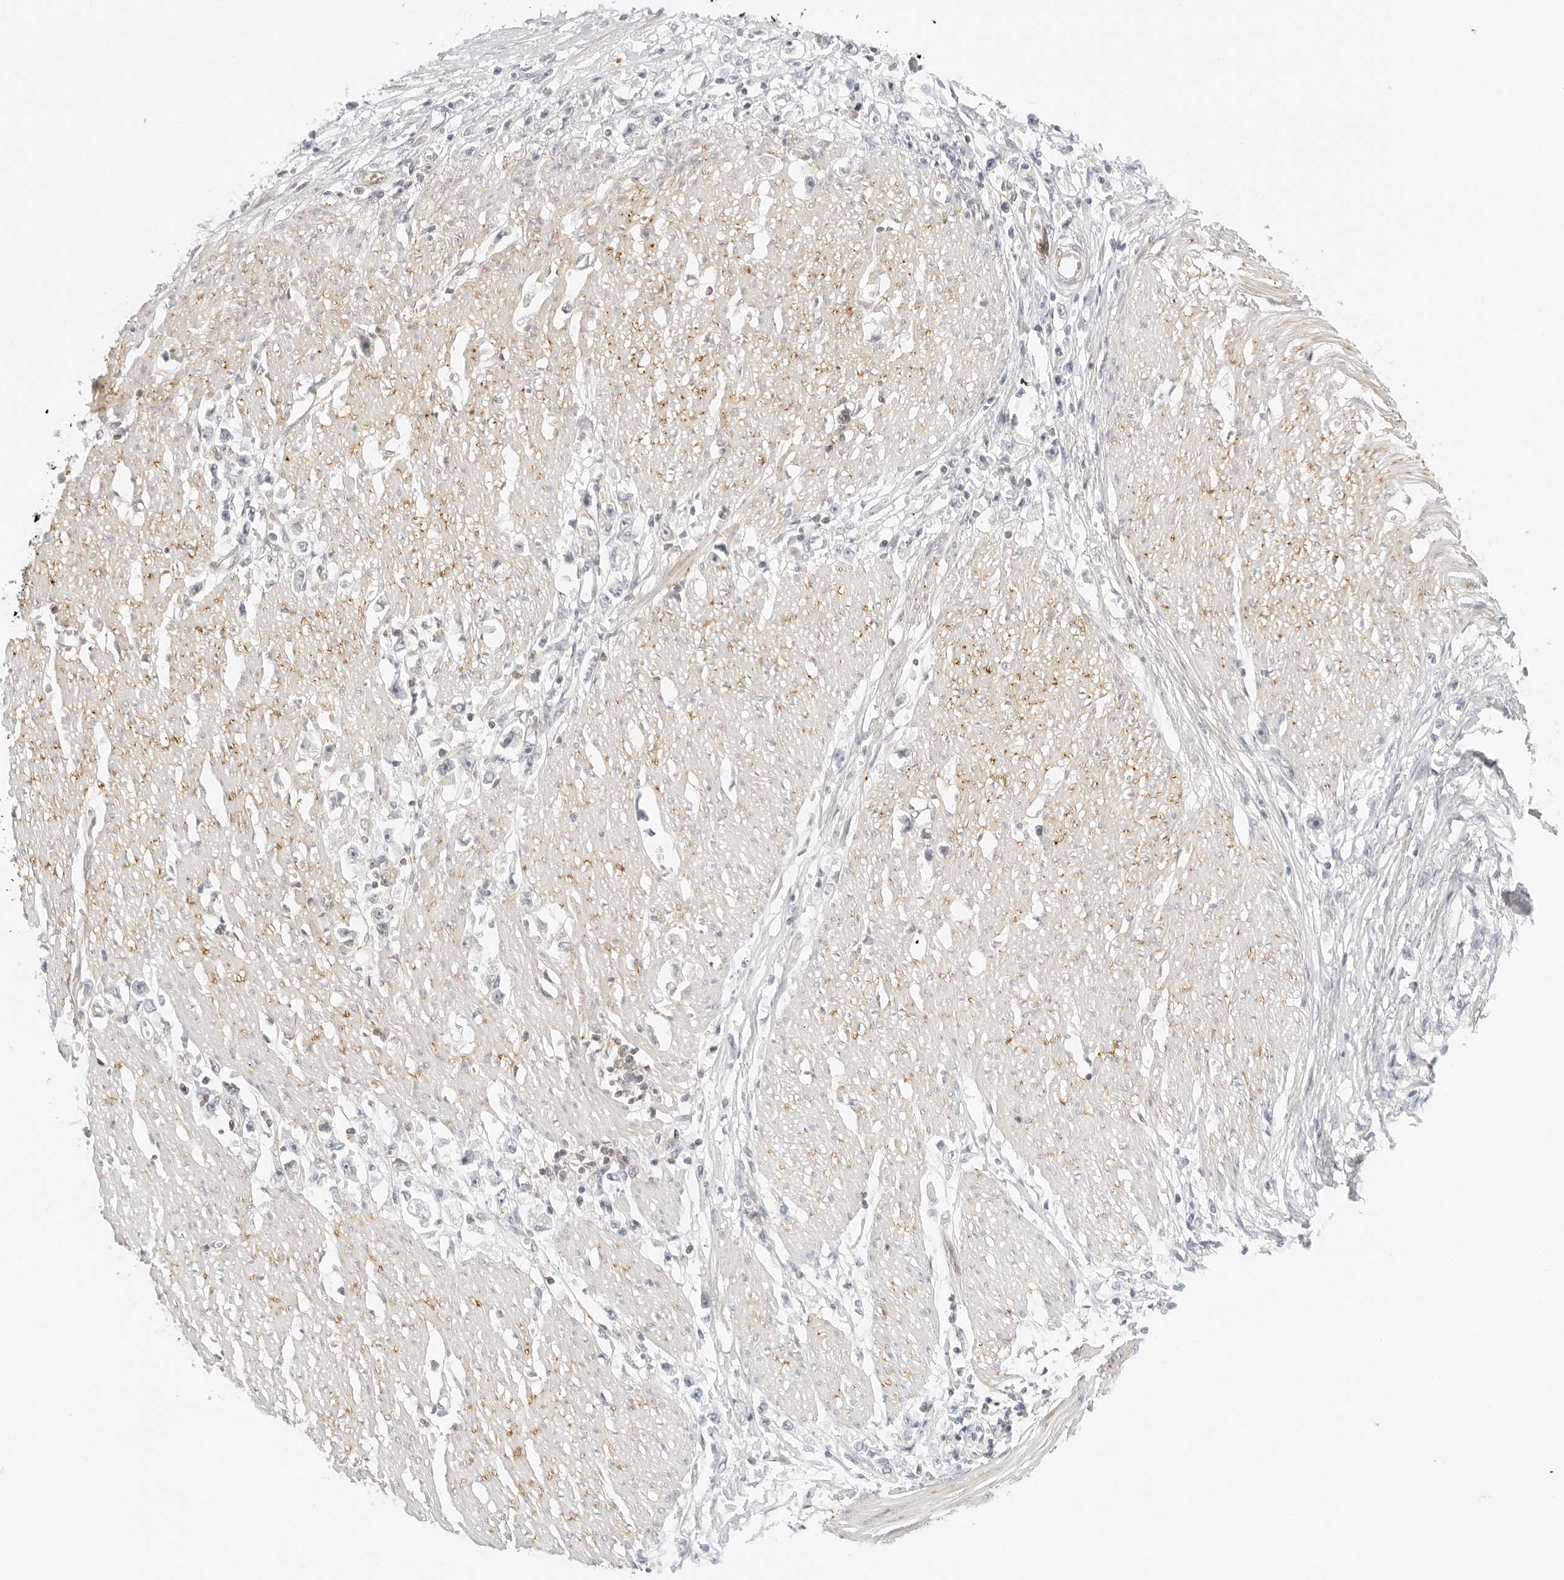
{"staining": {"intensity": "negative", "quantity": "none", "location": "none"}, "tissue": "stomach cancer", "cell_type": "Tumor cells", "image_type": "cancer", "snomed": [{"axis": "morphology", "description": "Adenocarcinoma, NOS"}, {"axis": "topography", "description": "Stomach"}], "caption": "This is a histopathology image of immunohistochemistry (IHC) staining of stomach adenocarcinoma, which shows no expression in tumor cells.", "gene": "OSCP1", "patient": {"sex": "female", "age": 59}}